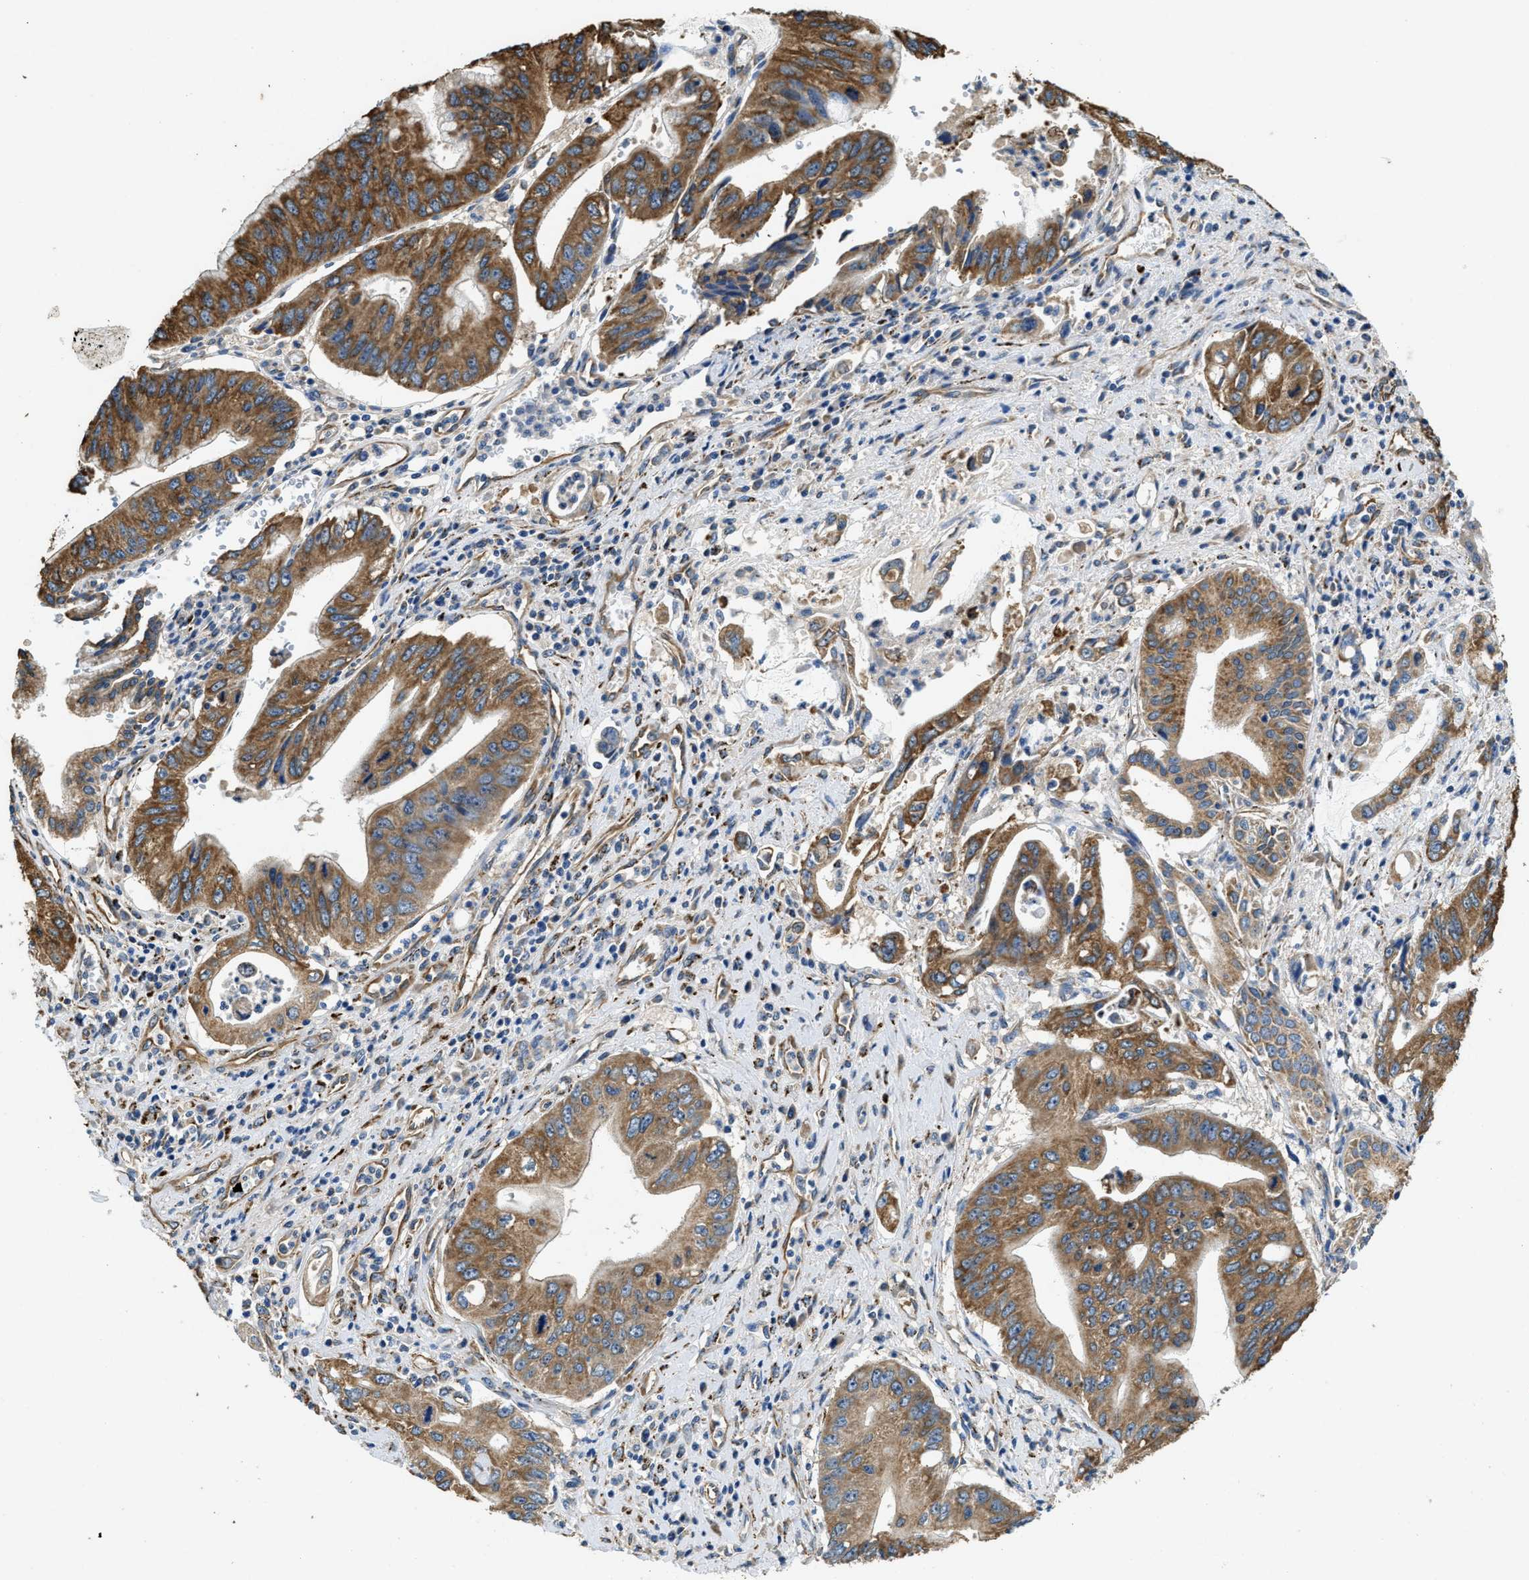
{"staining": {"intensity": "strong", "quantity": "25%-75%", "location": "cytoplasmic/membranous"}, "tissue": "pancreatic cancer", "cell_type": "Tumor cells", "image_type": "cancer", "snomed": [{"axis": "morphology", "description": "Adenocarcinoma, NOS"}, {"axis": "topography", "description": "Pancreas"}], "caption": "Tumor cells demonstrate high levels of strong cytoplasmic/membranous positivity in approximately 25%-75% of cells in pancreatic cancer.", "gene": "CDK15", "patient": {"sex": "female", "age": 73}}